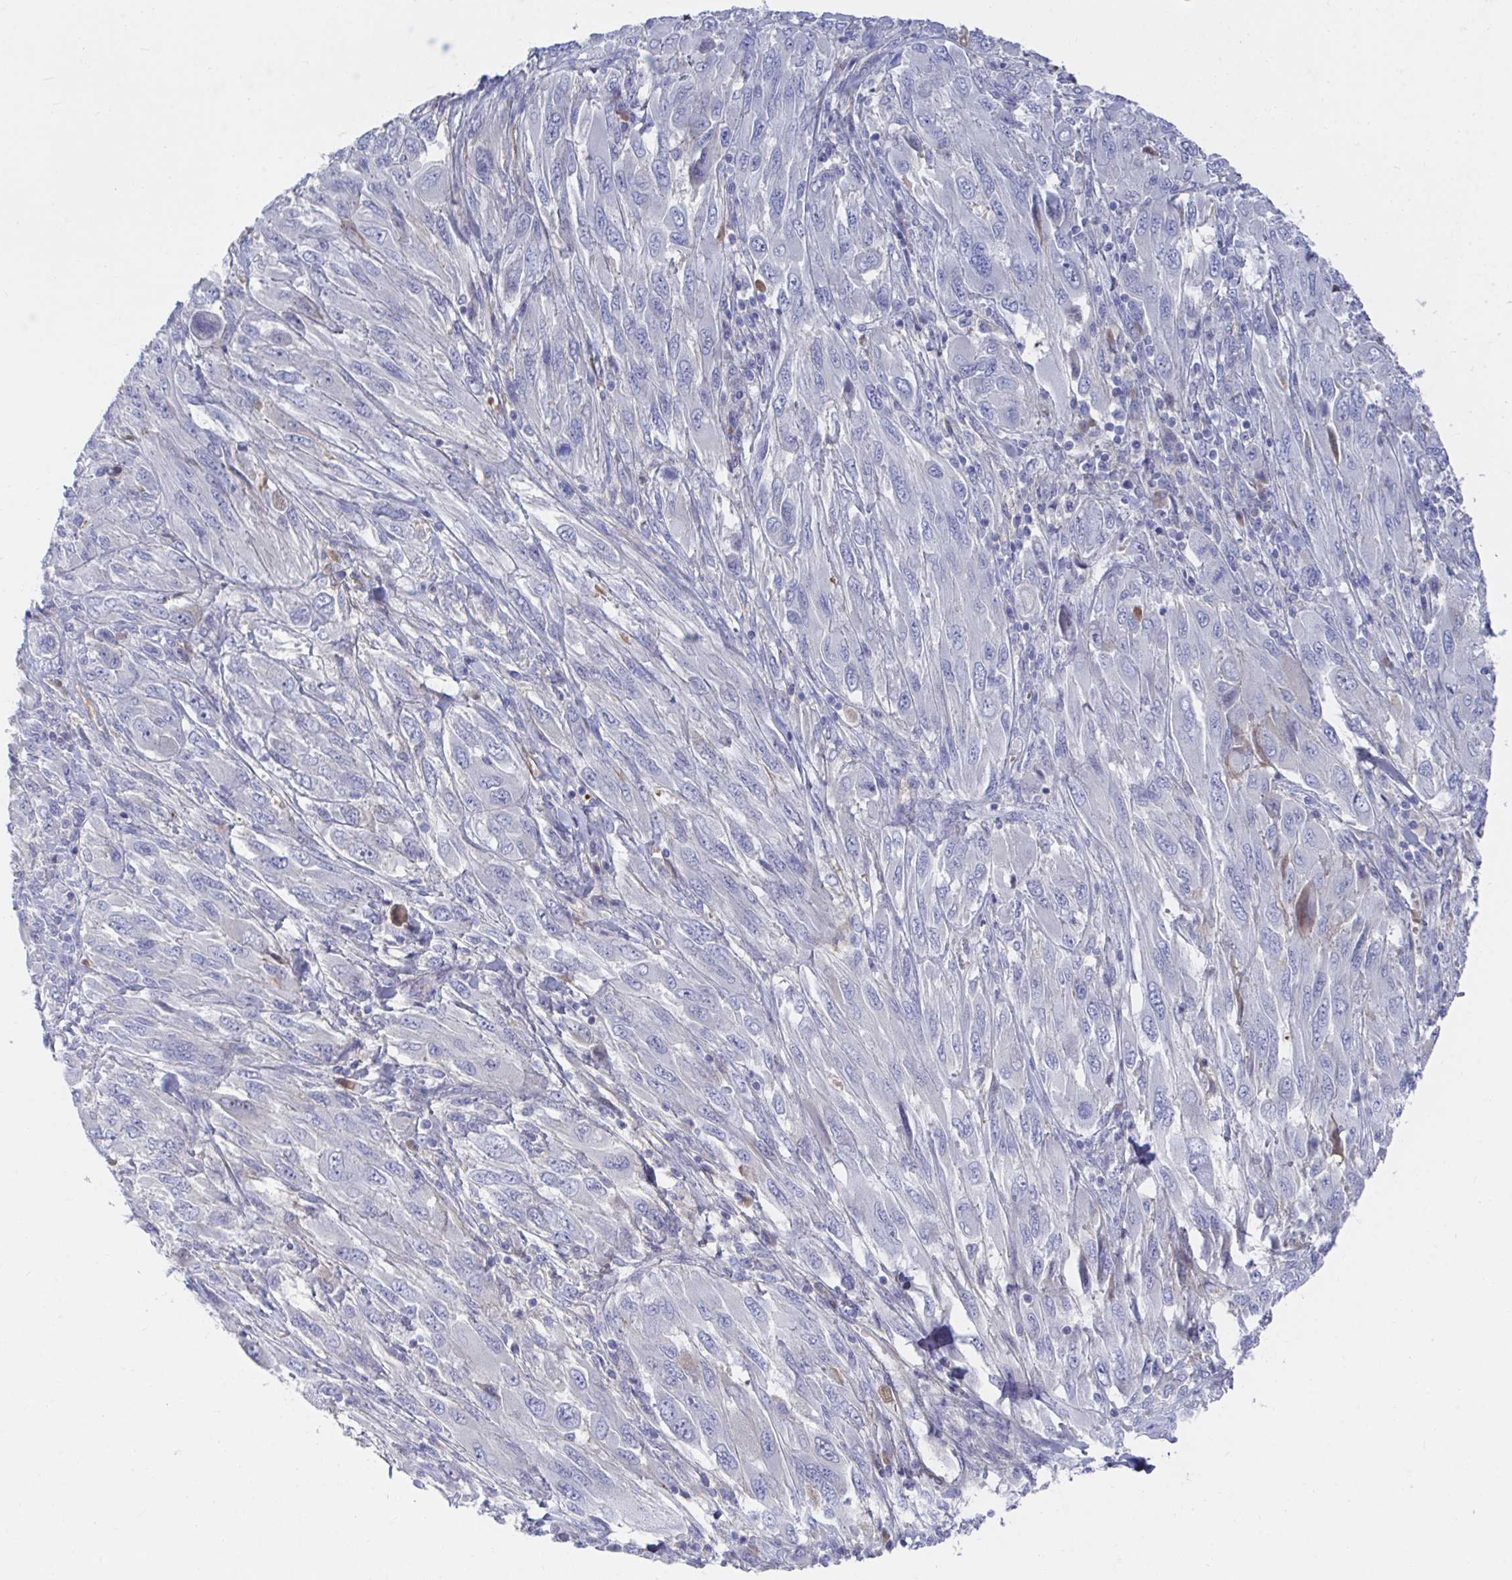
{"staining": {"intensity": "negative", "quantity": "none", "location": "none"}, "tissue": "melanoma", "cell_type": "Tumor cells", "image_type": "cancer", "snomed": [{"axis": "morphology", "description": "Malignant melanoma, NOS"}, {"axis": "topography", "description": "Skin"}], "caption": "Photomicrograph shows no significant protein staining in tumor cells of melanoma.", "gene": "TNFAIP6", "patient": {"sex": "female", "age": 91}}